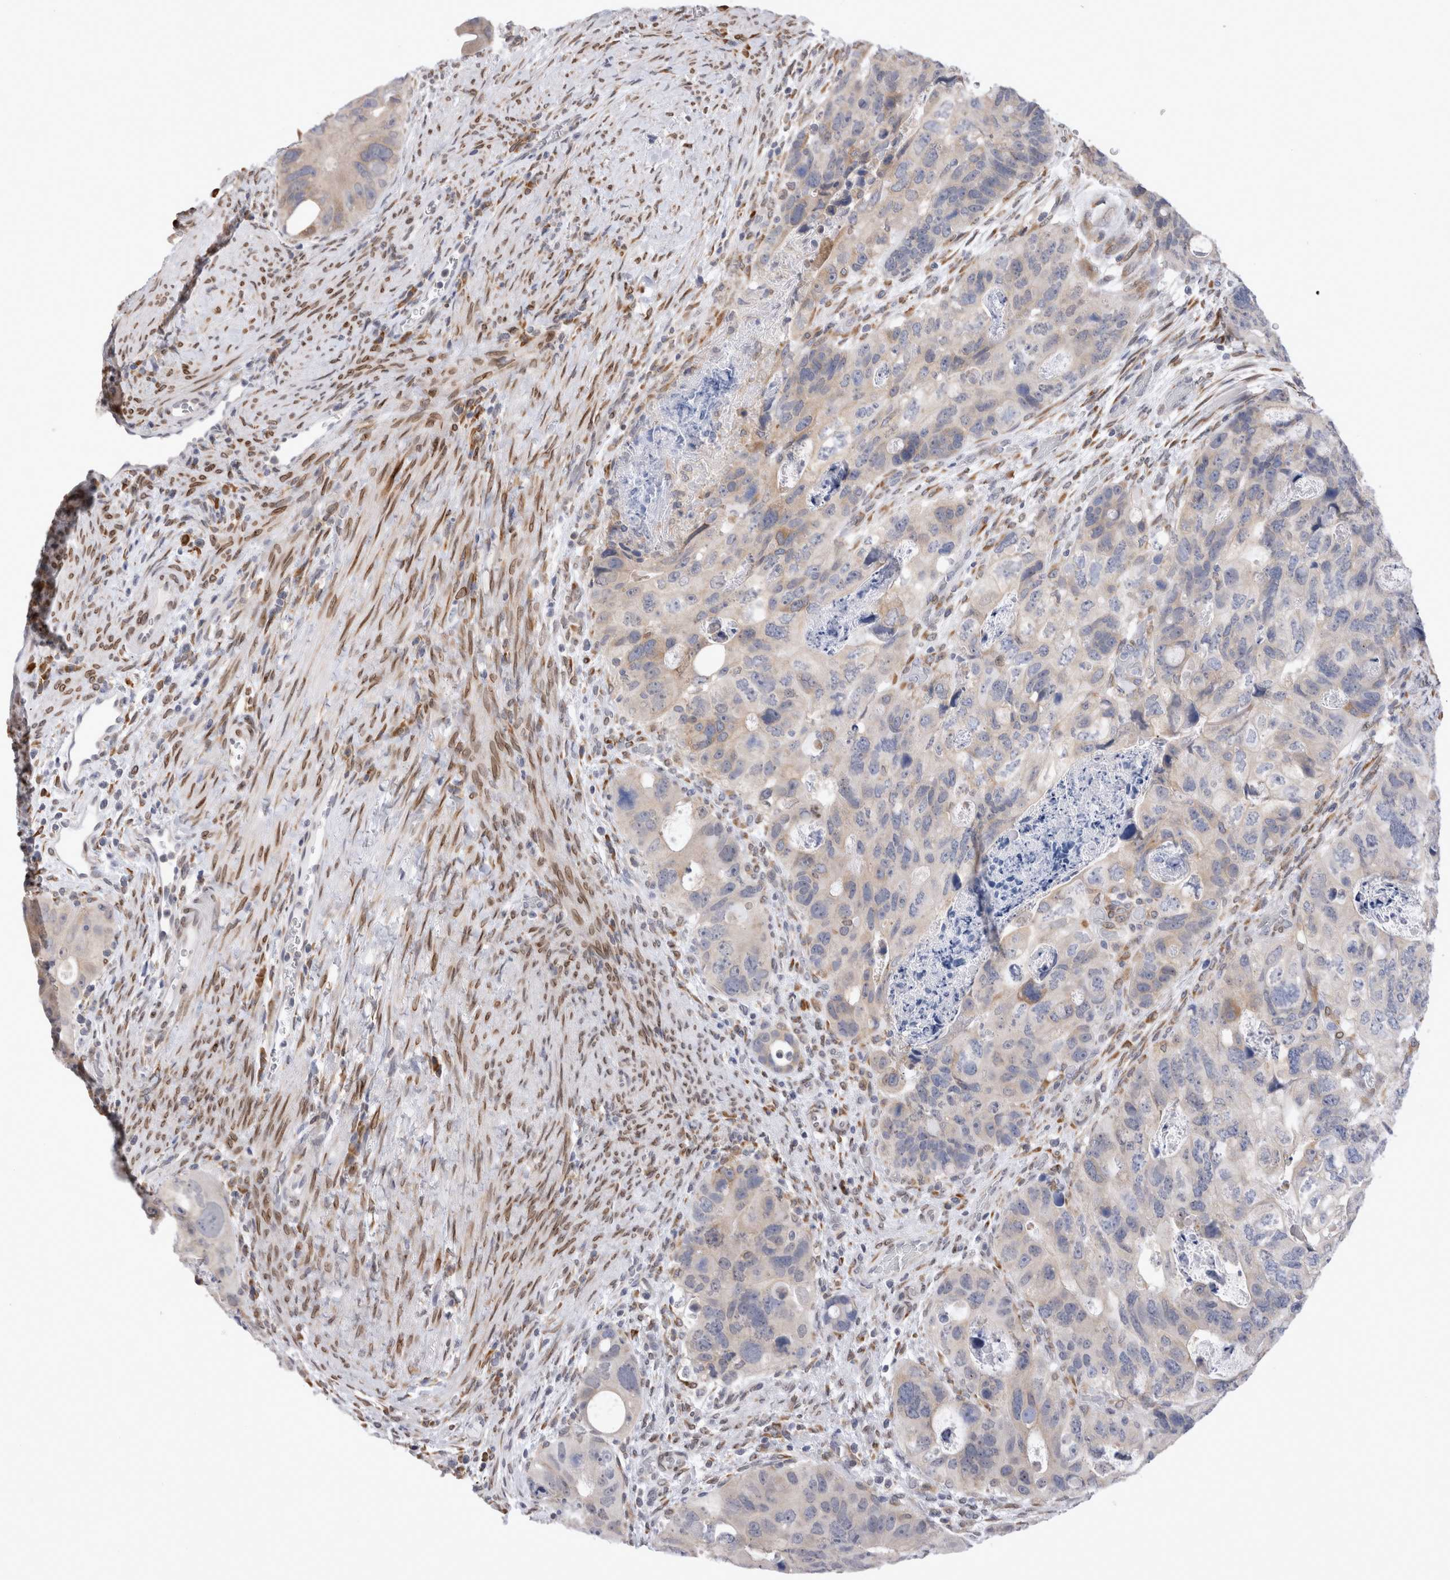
{"staining": {"intensity": "weak", "quantity": "<25%", "location": "cytoplasmic/membranous"}, "tissue": "colorectal cancer", "cell_type": "Tumor cells", "image_type": "cancer", "snomed": [{"axis": "morphology", "description": "Adenocarcinoma, NOS"}, {"axis": "topography", "description": "Rectum"}], "caption": "Immunohistochemical staining of human colorectal adenocarcinoma reveals no significant expression in tumor cells.", "gene": "VCPIP1", "patient": {"sex": "male", "age": 59}}